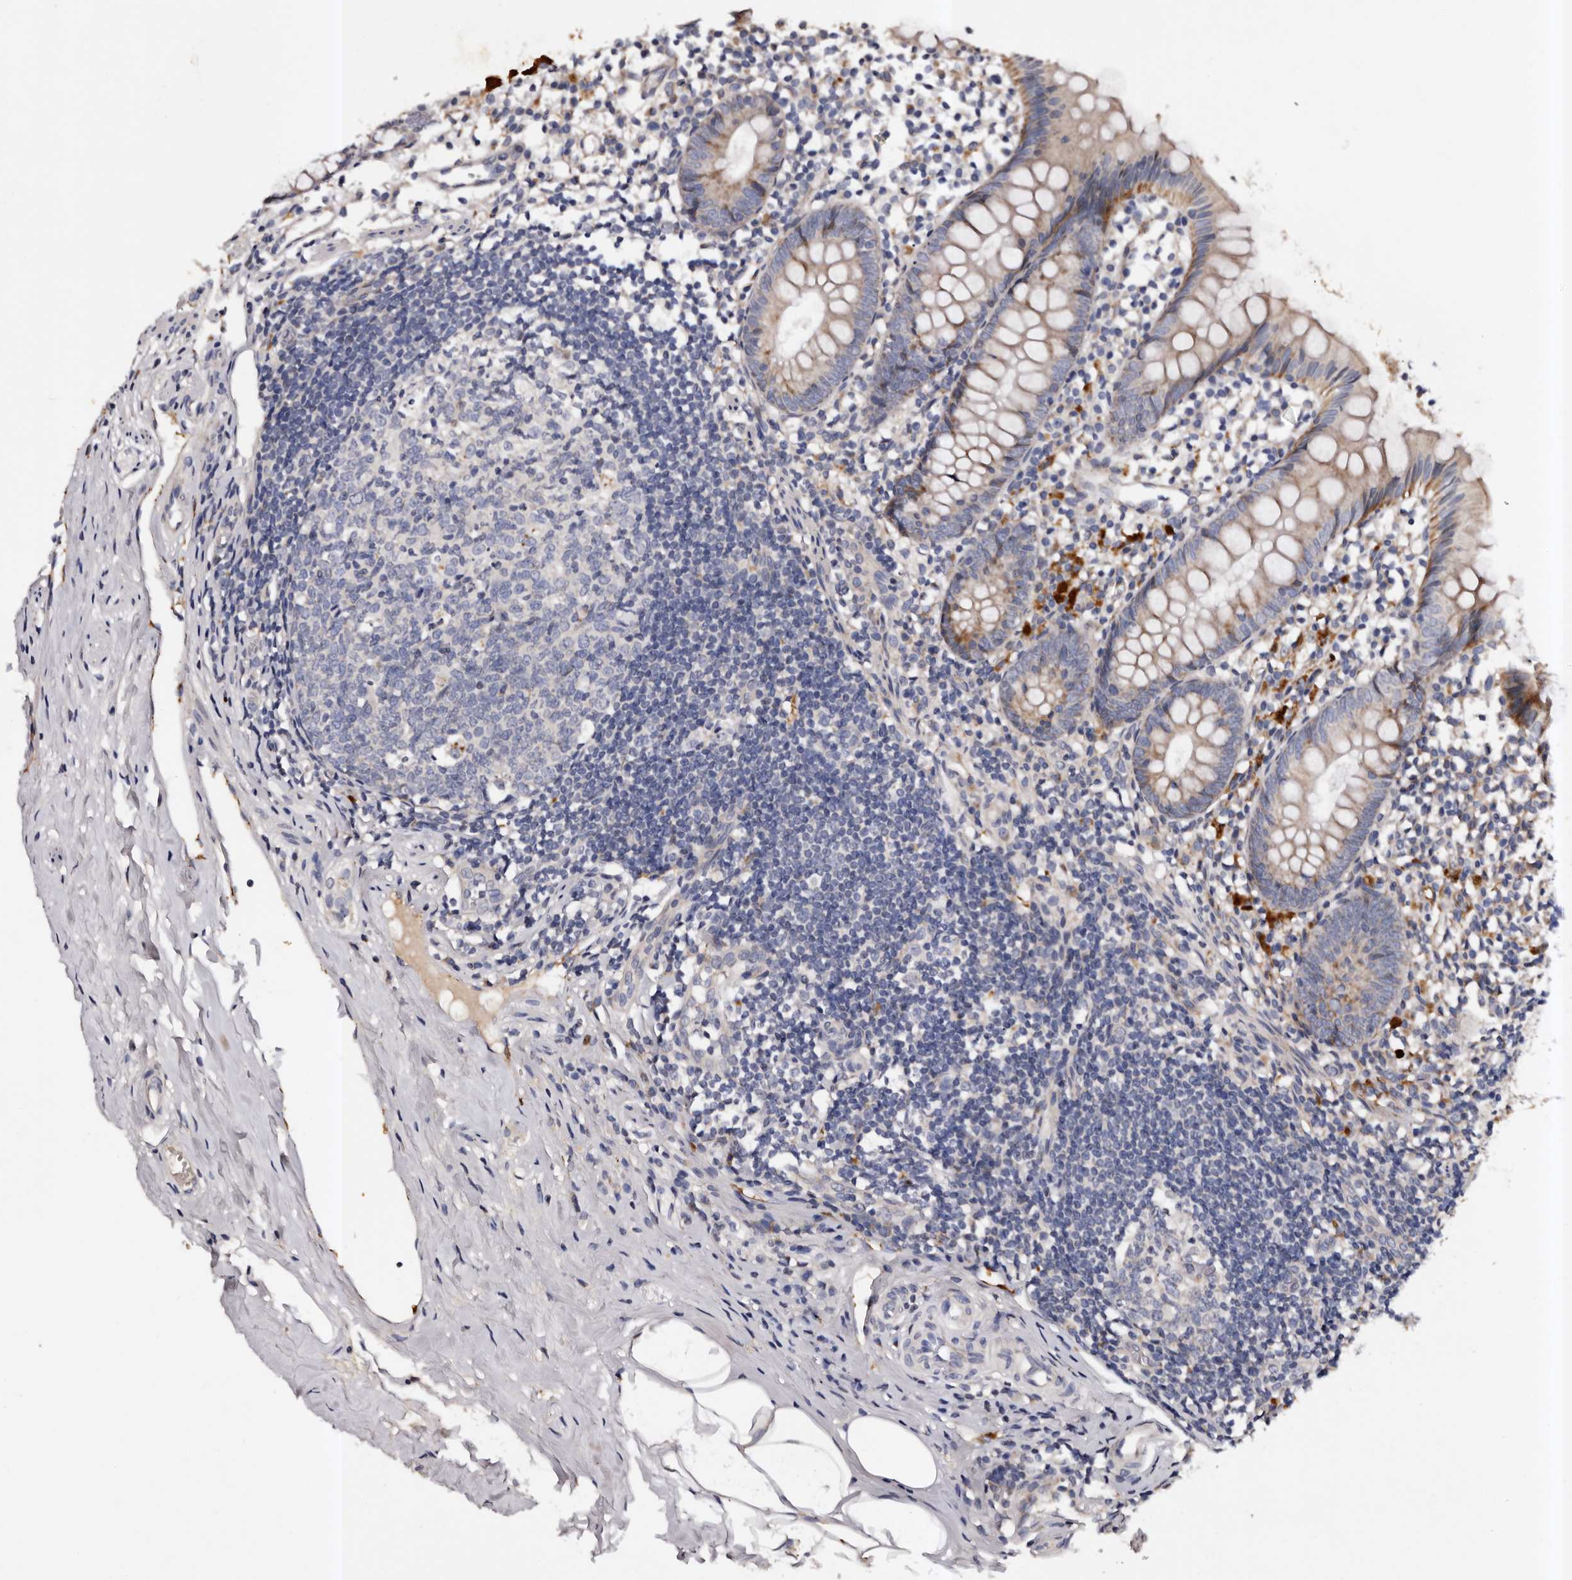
{"staining": {"intensity": "moderate", "quantity": "25%-75%", "location": "cytoplasmic/membranous"}, "tissue": "appendix", "cell_type": "Glandular cells", "image_type": "normal", "snomed": [{"axis": "morphology", "description": "Normal tissue, NOS"}, {"axis": "topography", "description": "Appendix"}], "caption": "IHC of normal appendix displays medium levels of moderate cytoplasmic/membranous staining in about 25%-75% of glandular cells.", "gene": "ADCK5", "patient": {"sex": "female", "age": 20}}